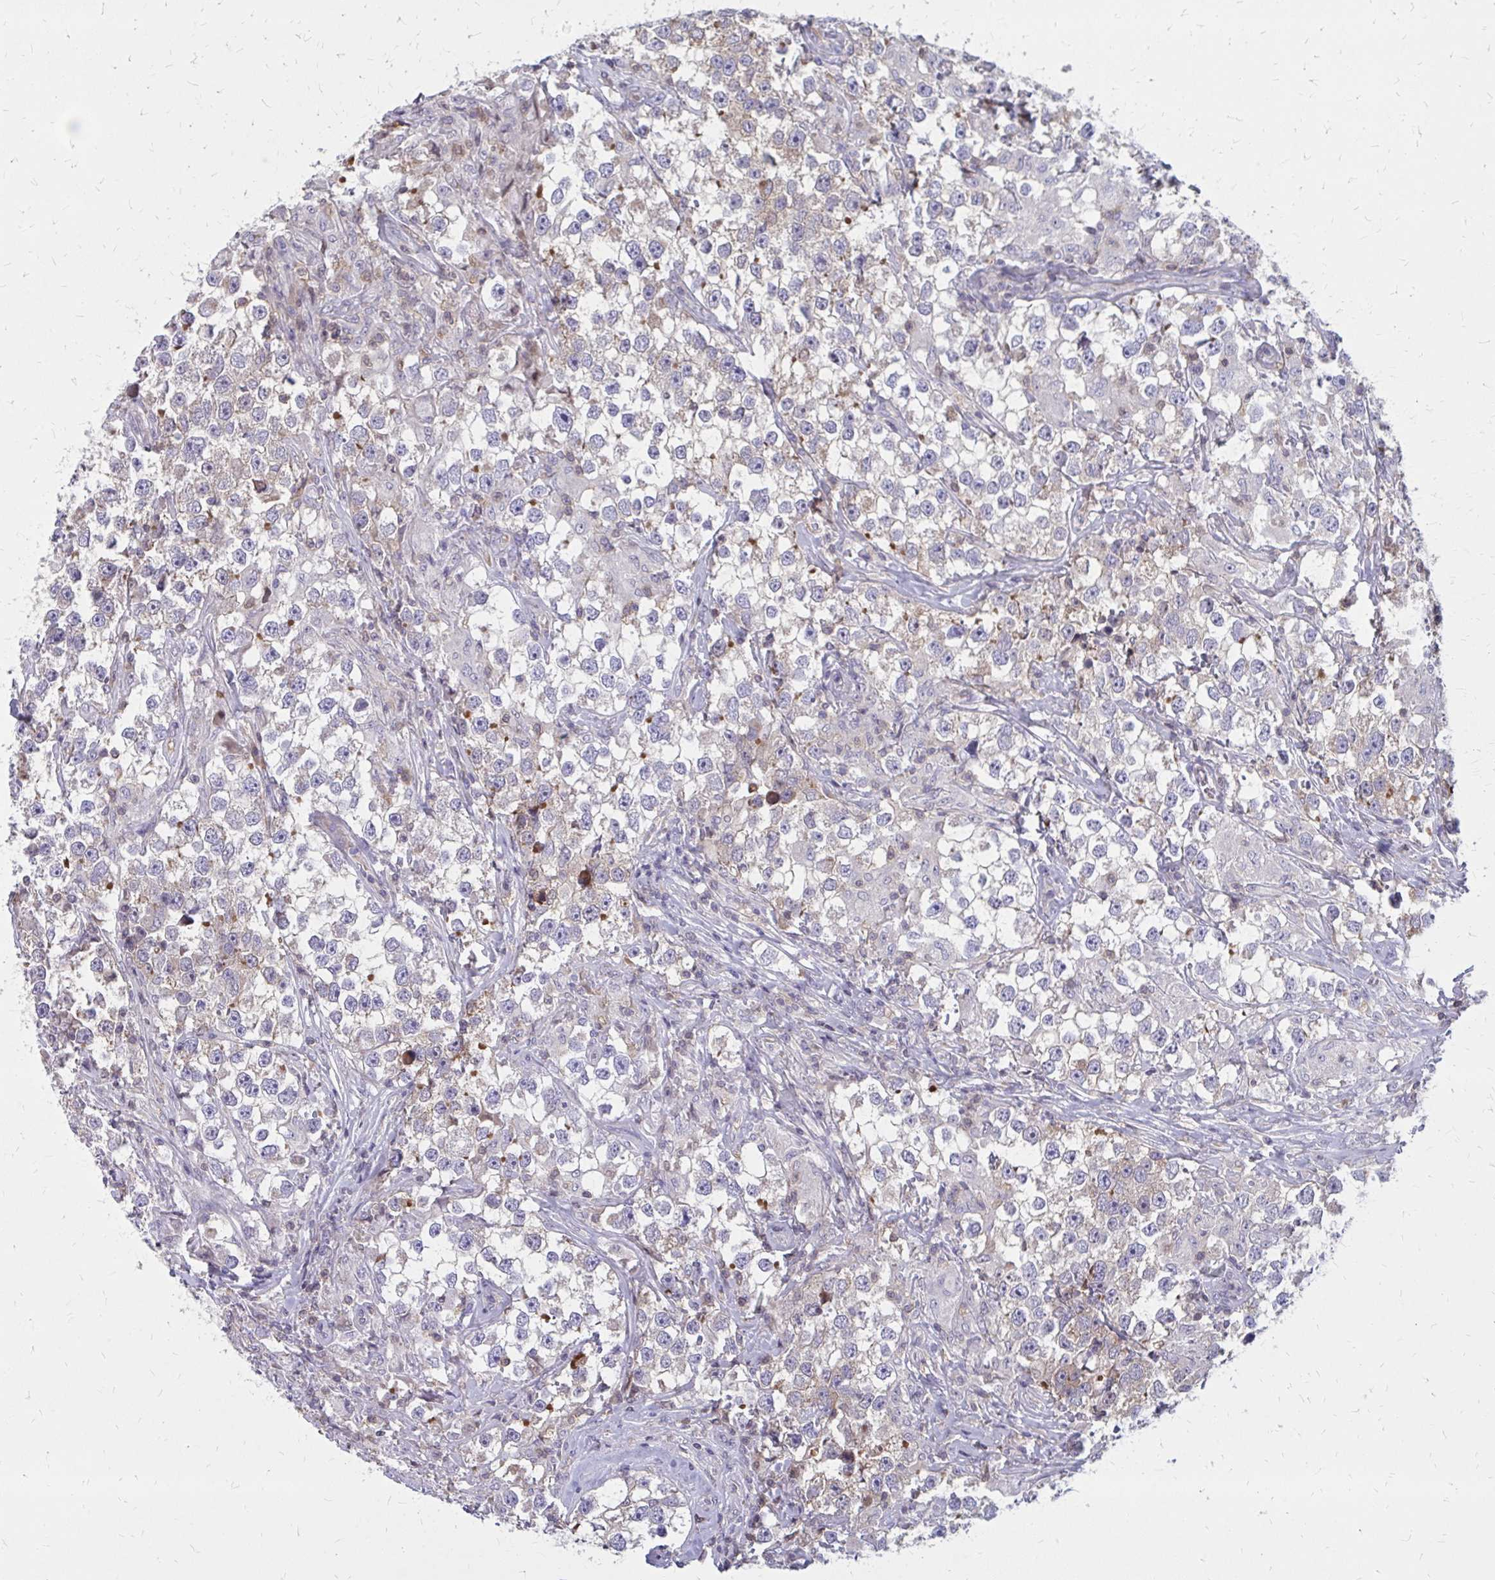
{"staining": {"intensity": "negative", "quantity": "none", "location": "none"}, "tissue": "testis cancer", "cell_type": "Tumor cells", "image_type": "cancer", "snomed": [{"axis": "morphology", "description": "Seminoma, NOS"}, {"axis": "topography", "description": "Testis"}], "caption": "Seminoma (testis) was stained to show a protein in brown. There is no significant expression in tumor cells.", "gene": "IFI44L", "patient": {"sex": "male", "age": 46}}